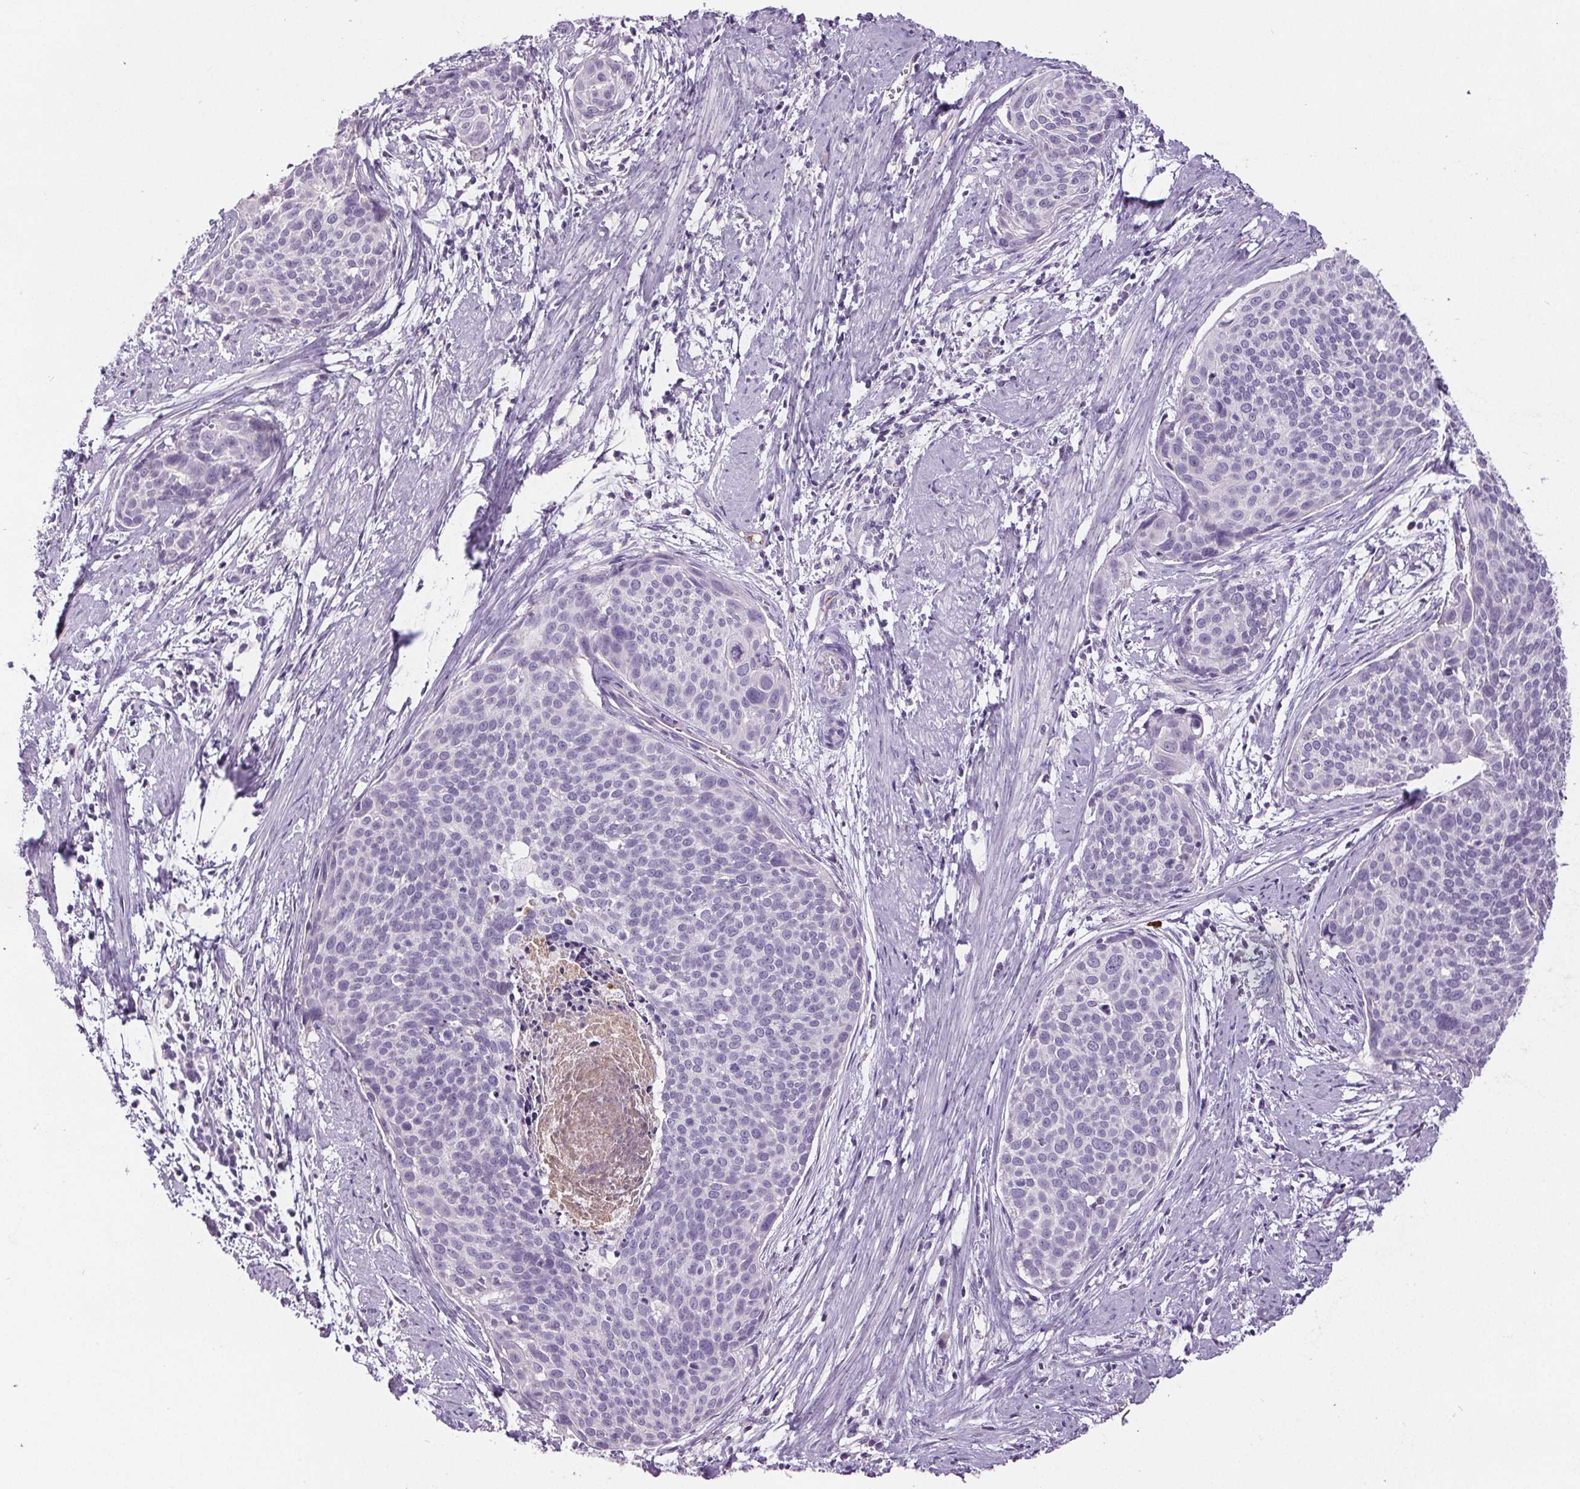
{"staining": {"intensity": "negative", "quantity": "none", "location": "none"}, "tissue": "cervical cancer", "cell_type": "Tumor cells", "image_type": "cancer", "snomed": [{"axis": "morphology", "description": "Squamous cell carcinoma, NOS"}, {"axis": "topography", "description": "Cervix"}], "caption": "An immunohistochemistry (IHC) image of cervical squamous cell carcinoma is shown. There is no staining in tumor cells of cervical squamous cell carcinoma. (Brightfield microscopy of DAB (3,3'-diaminobenzidine) IHC at high magnification).", "gene": "CD5L", "patient": {"sex": "female", "age": 39}}